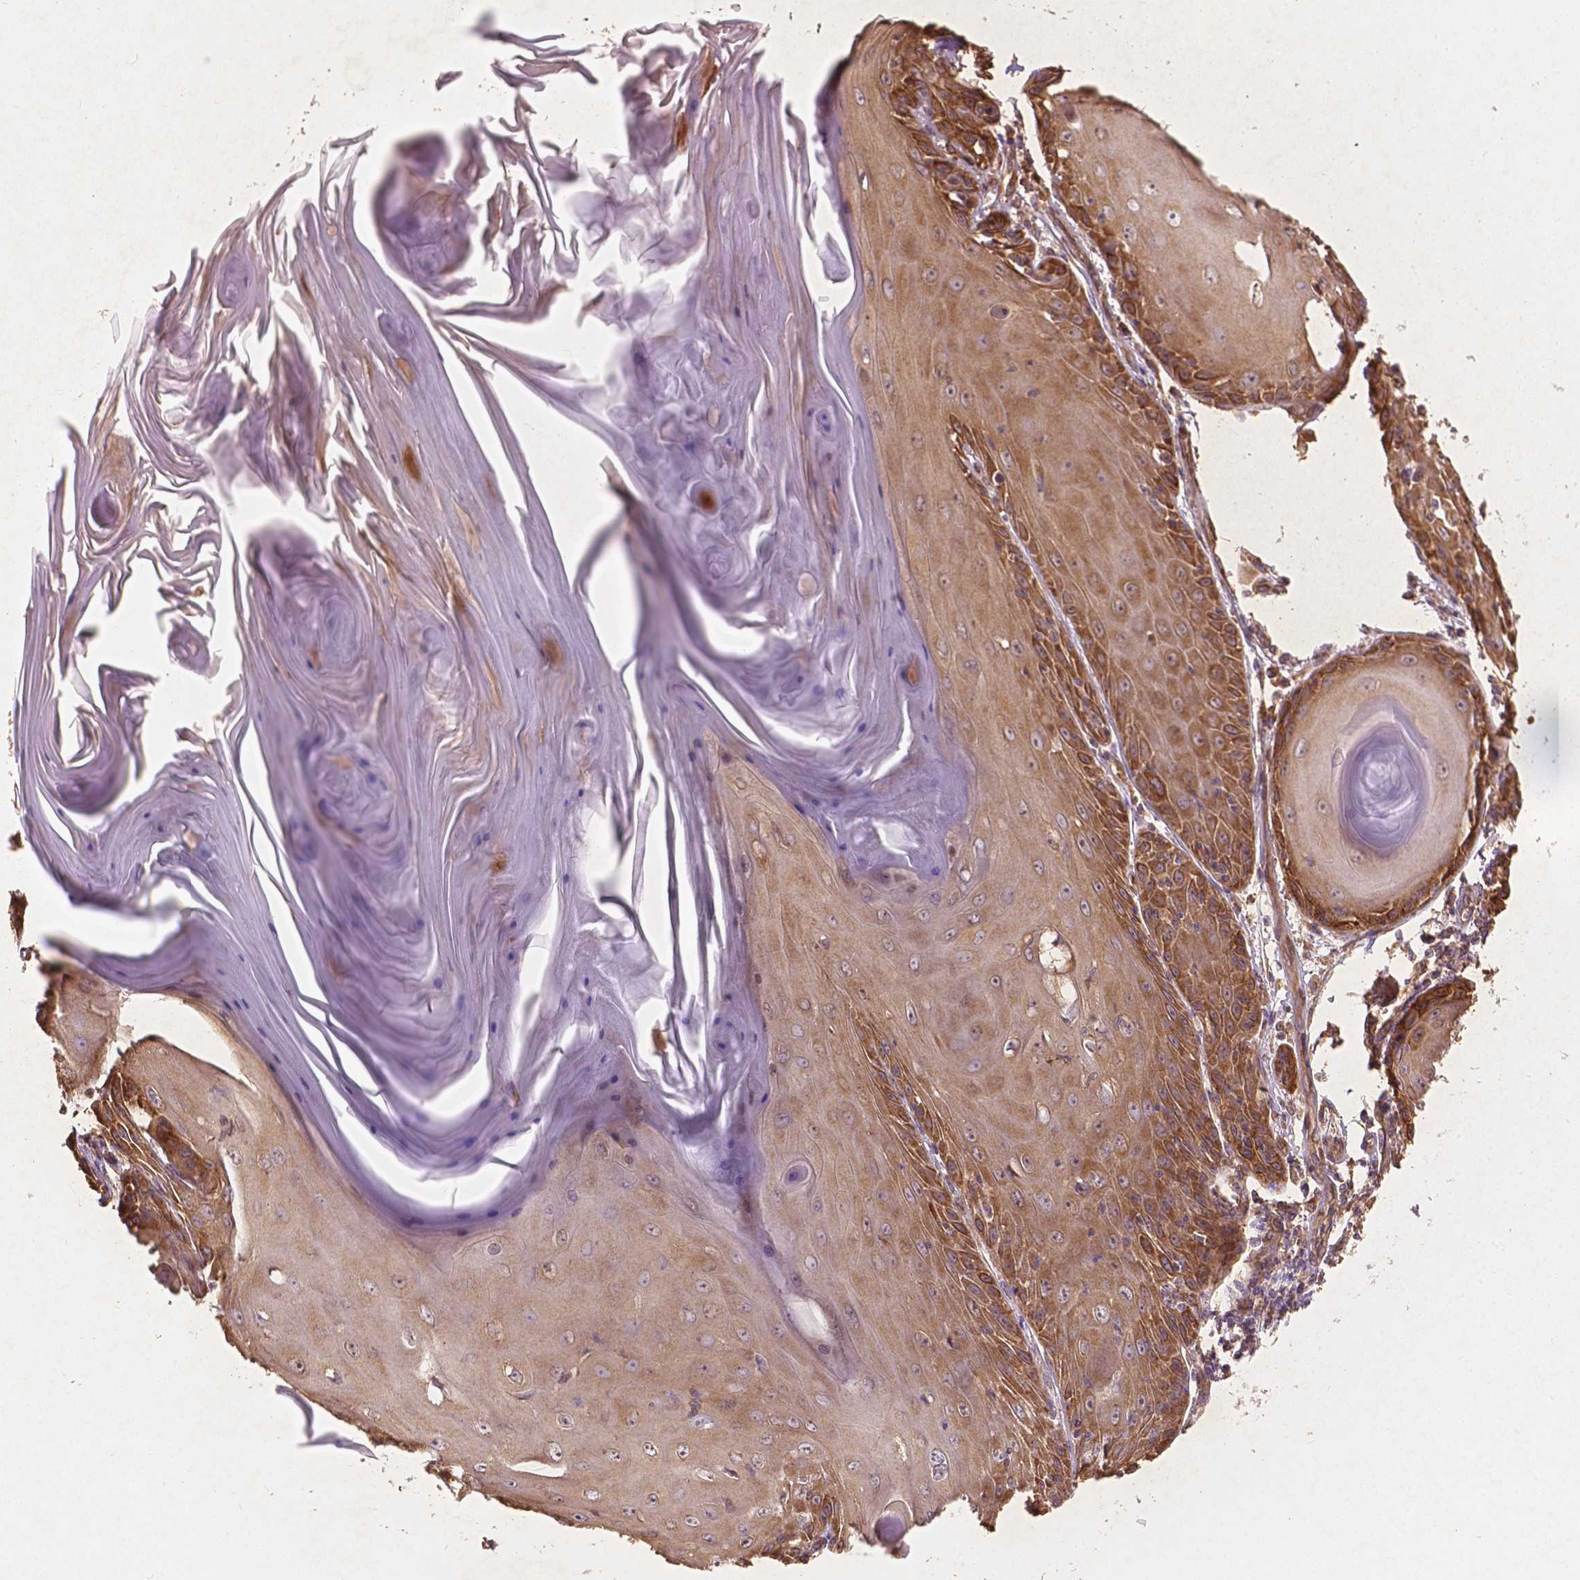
{"staining": {"intensity": "strong", "quantity": "<25%", "location": "cytoplasmic/membranous"}, "tissue": "skin cancer", "cell_type": "Tumor cells", "image_type": "cancer", "snomed": [{"axis": "morphology", "description": "Squamous cell carcinoma, NOS"}, {"axis": "topography", "description": "Skin"}, {"axis": "topography", "description": "Vulva"}], "caption": "Immunohistochemical staining of skin cancer exhibits strong cytoplasmic/membranous protein expression in about <25% of tumor cells.", "gene": "G3BP1", "patient": {"sex": "female", "age": 85}}